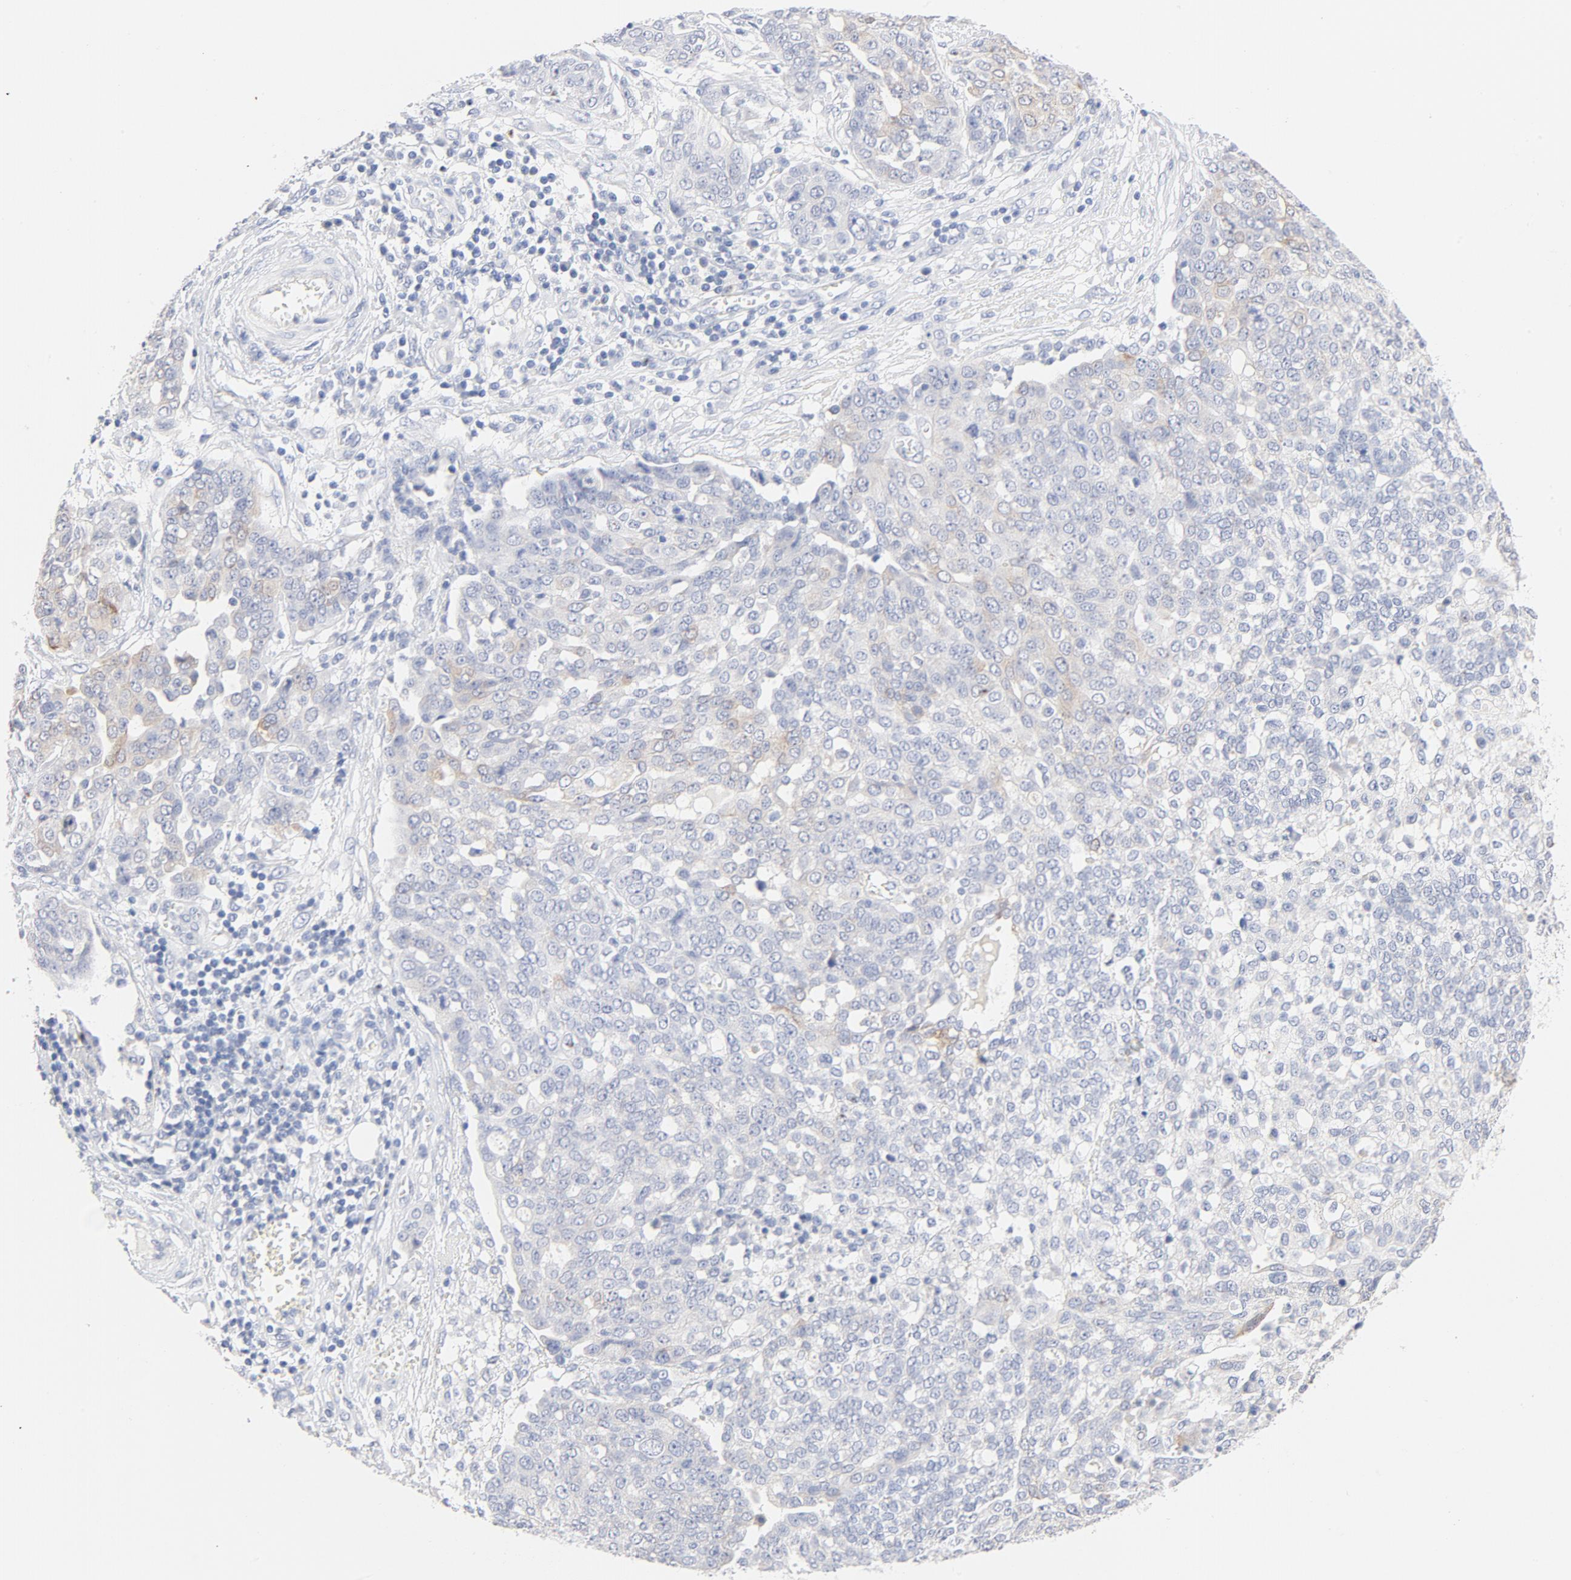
{"staining": {"intensity": "weak", "quantity": "<25%", "location": "cytoplasmic/membranous"}, "tissue": "ovarian cancer", "cell_type": "Tumor cells", "image_type": "cancer", "snomed": [{"axis": "morphology", "description": "Cystadenocarcinoma, serous, NOS"}, {"axis": "topography", "description": "Soft tissue"}, {"axis": "topography", "description": "Ovary"}], "caption": "Immunohistochemistry of human serous cystadenocarcinoma (ovarian) demonstrates no staining in tumor cells.", "gene": "FGFR3", "patient": {"sex": "female", "age": 57}}